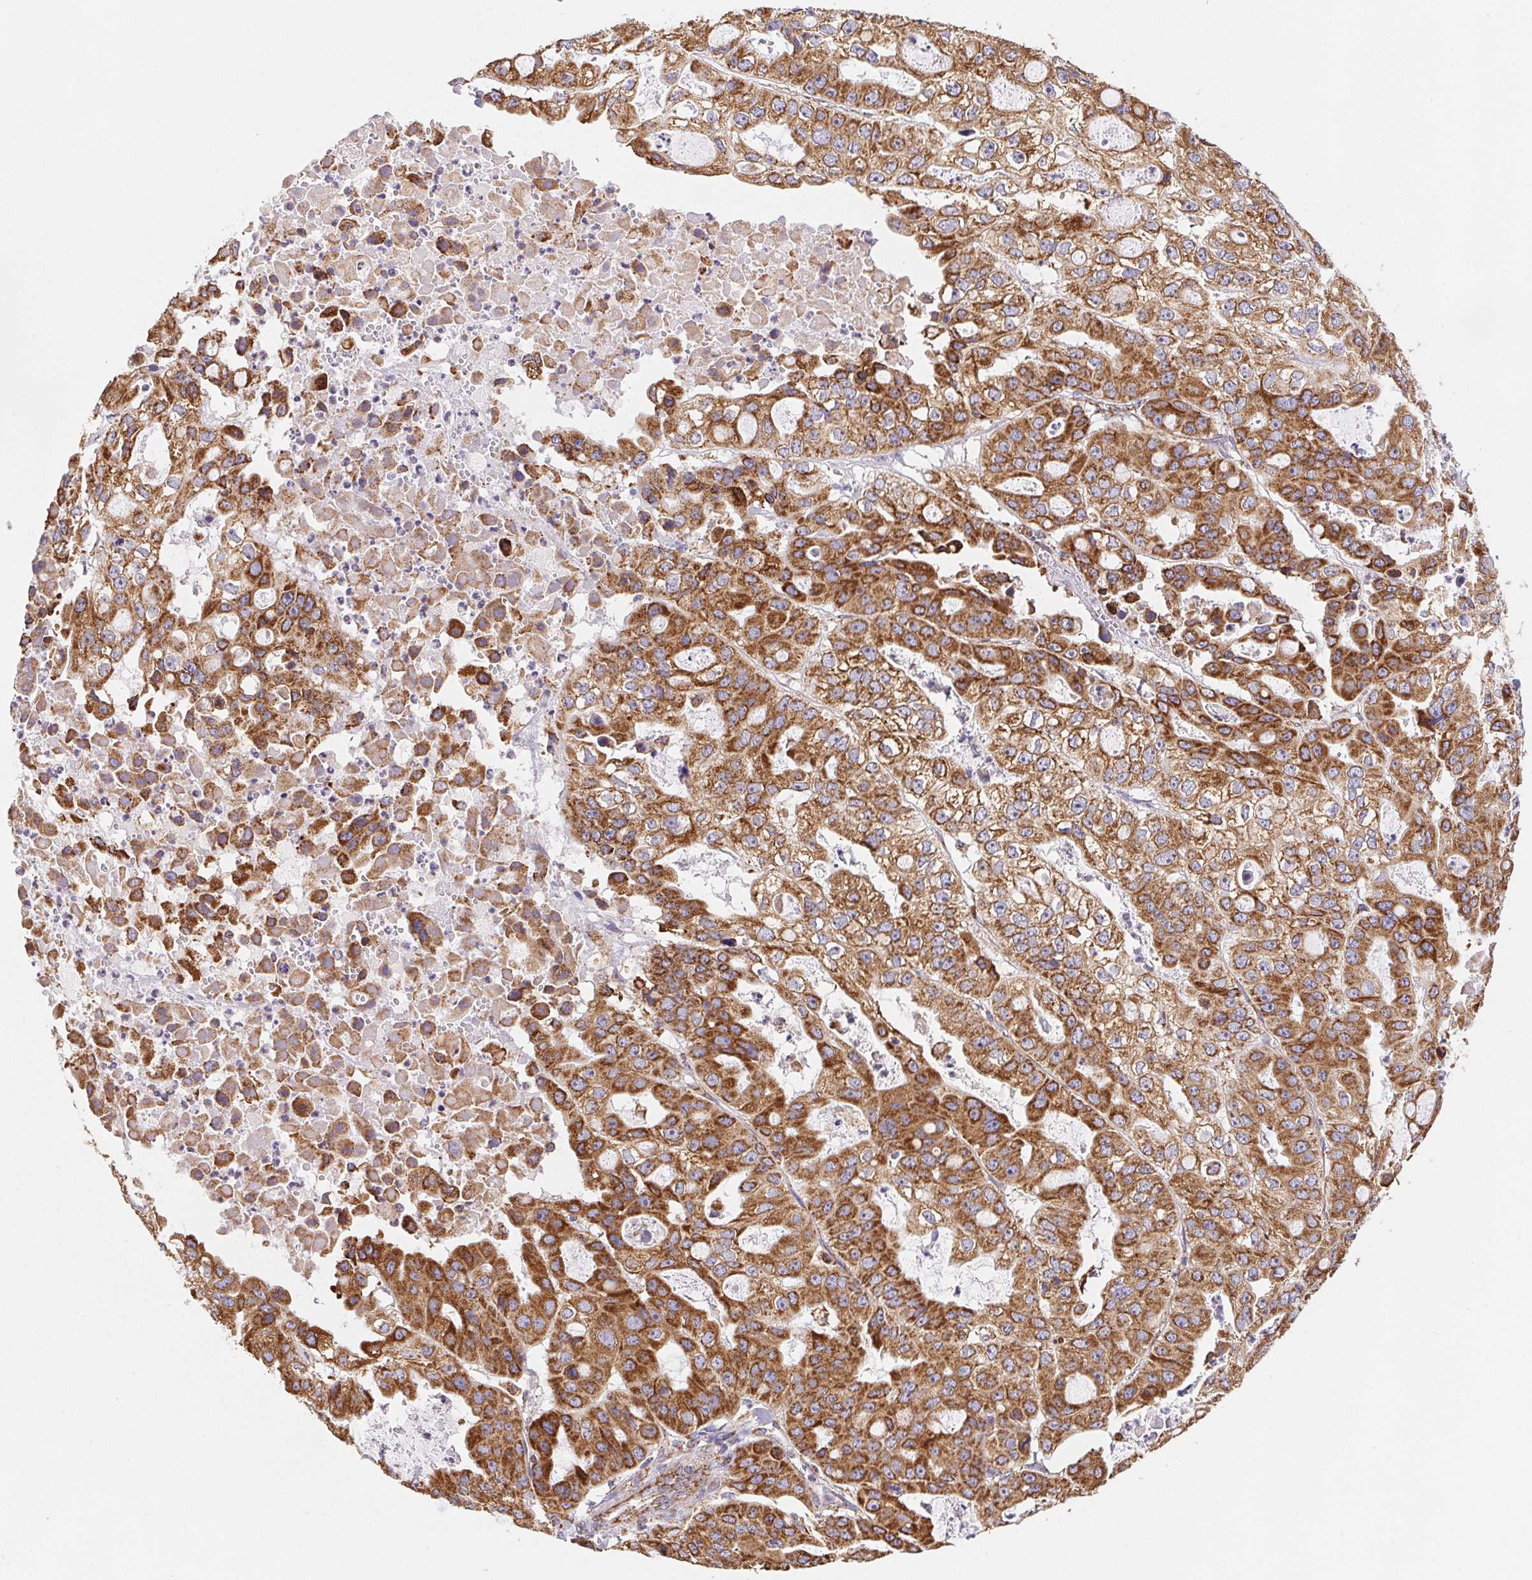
{"staining": {"intensity": "strong", "quantity": ">75%", "location": "cytoplasmic/membranous"}, "tissue": "ovarian cancer", "cell_type": "Tumor cells", "image_type": "cancer", "snomed": [{"axis": "morphology", "description": "Cystadenocarcinoma, serous, NOS"}, {"axis": "topography", "description": "Ovary"}], "caption": "Ovarian cancer stained with a brown dye demonstrates strong cytoplasmic/membranous positive staining in about >75% of tumor cells.", "gene": "NIPSNAP2", "patient": {"sex": "female", "age": 56}}